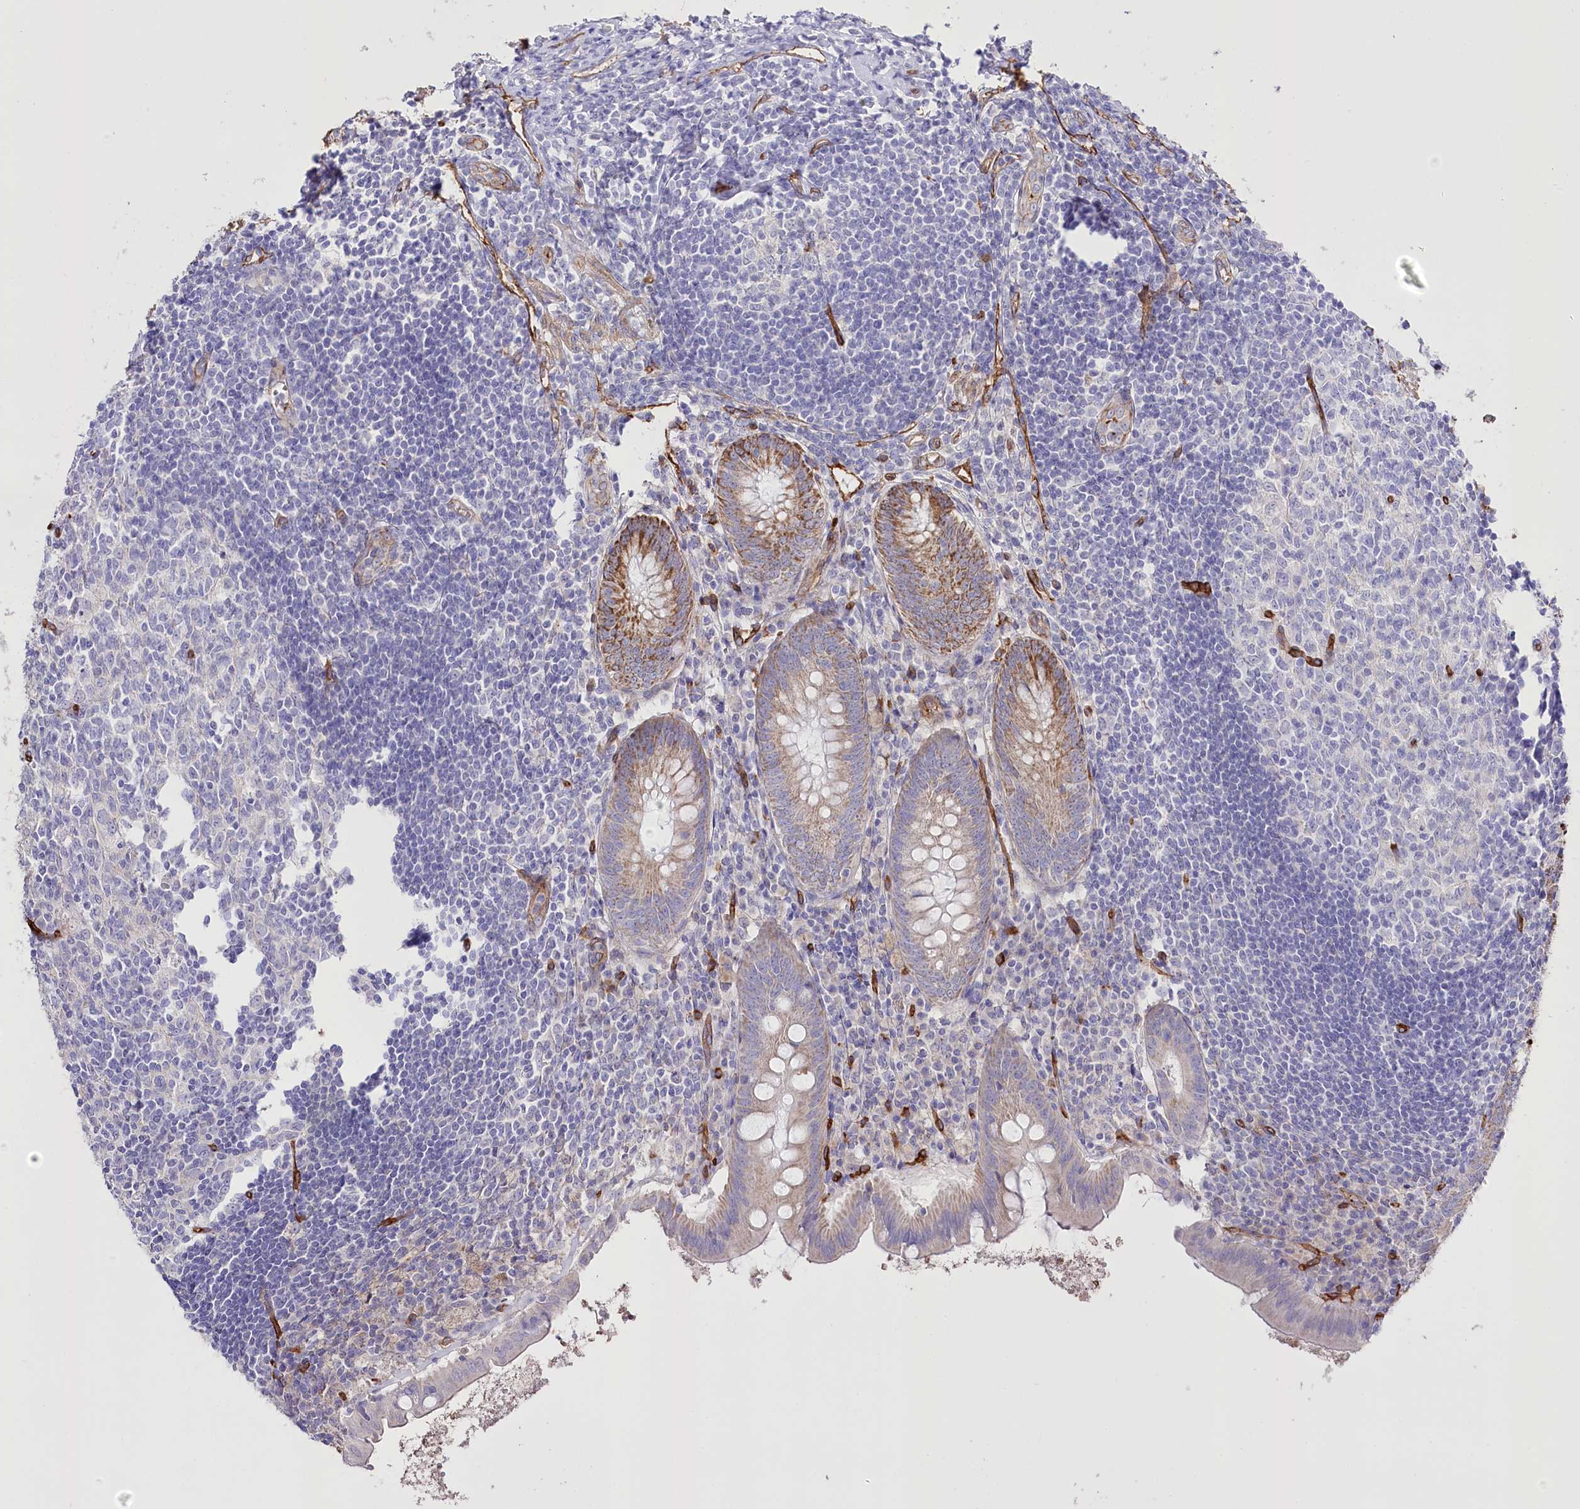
{"staining": {"intensity": "moderate", "quantity": "25%-75%", "location": "cytoplasmic/membranous"}, "tissue": "appendix", "cell_type": "Glandular cells", "image_type": "normal", "snomed": [{"axis": "morphology", "description": "Normal tissue, NOS"}, {"axis": "topography", "description": "Appendix"}], "caption": "Glandular cells display medium levels of moderate cytoplasmic/membranous staining in about 25%-75% of cells in unremarkable appendix.", "gene": "SLC39A10", "patient": {"sex": "female", "age": 54}}